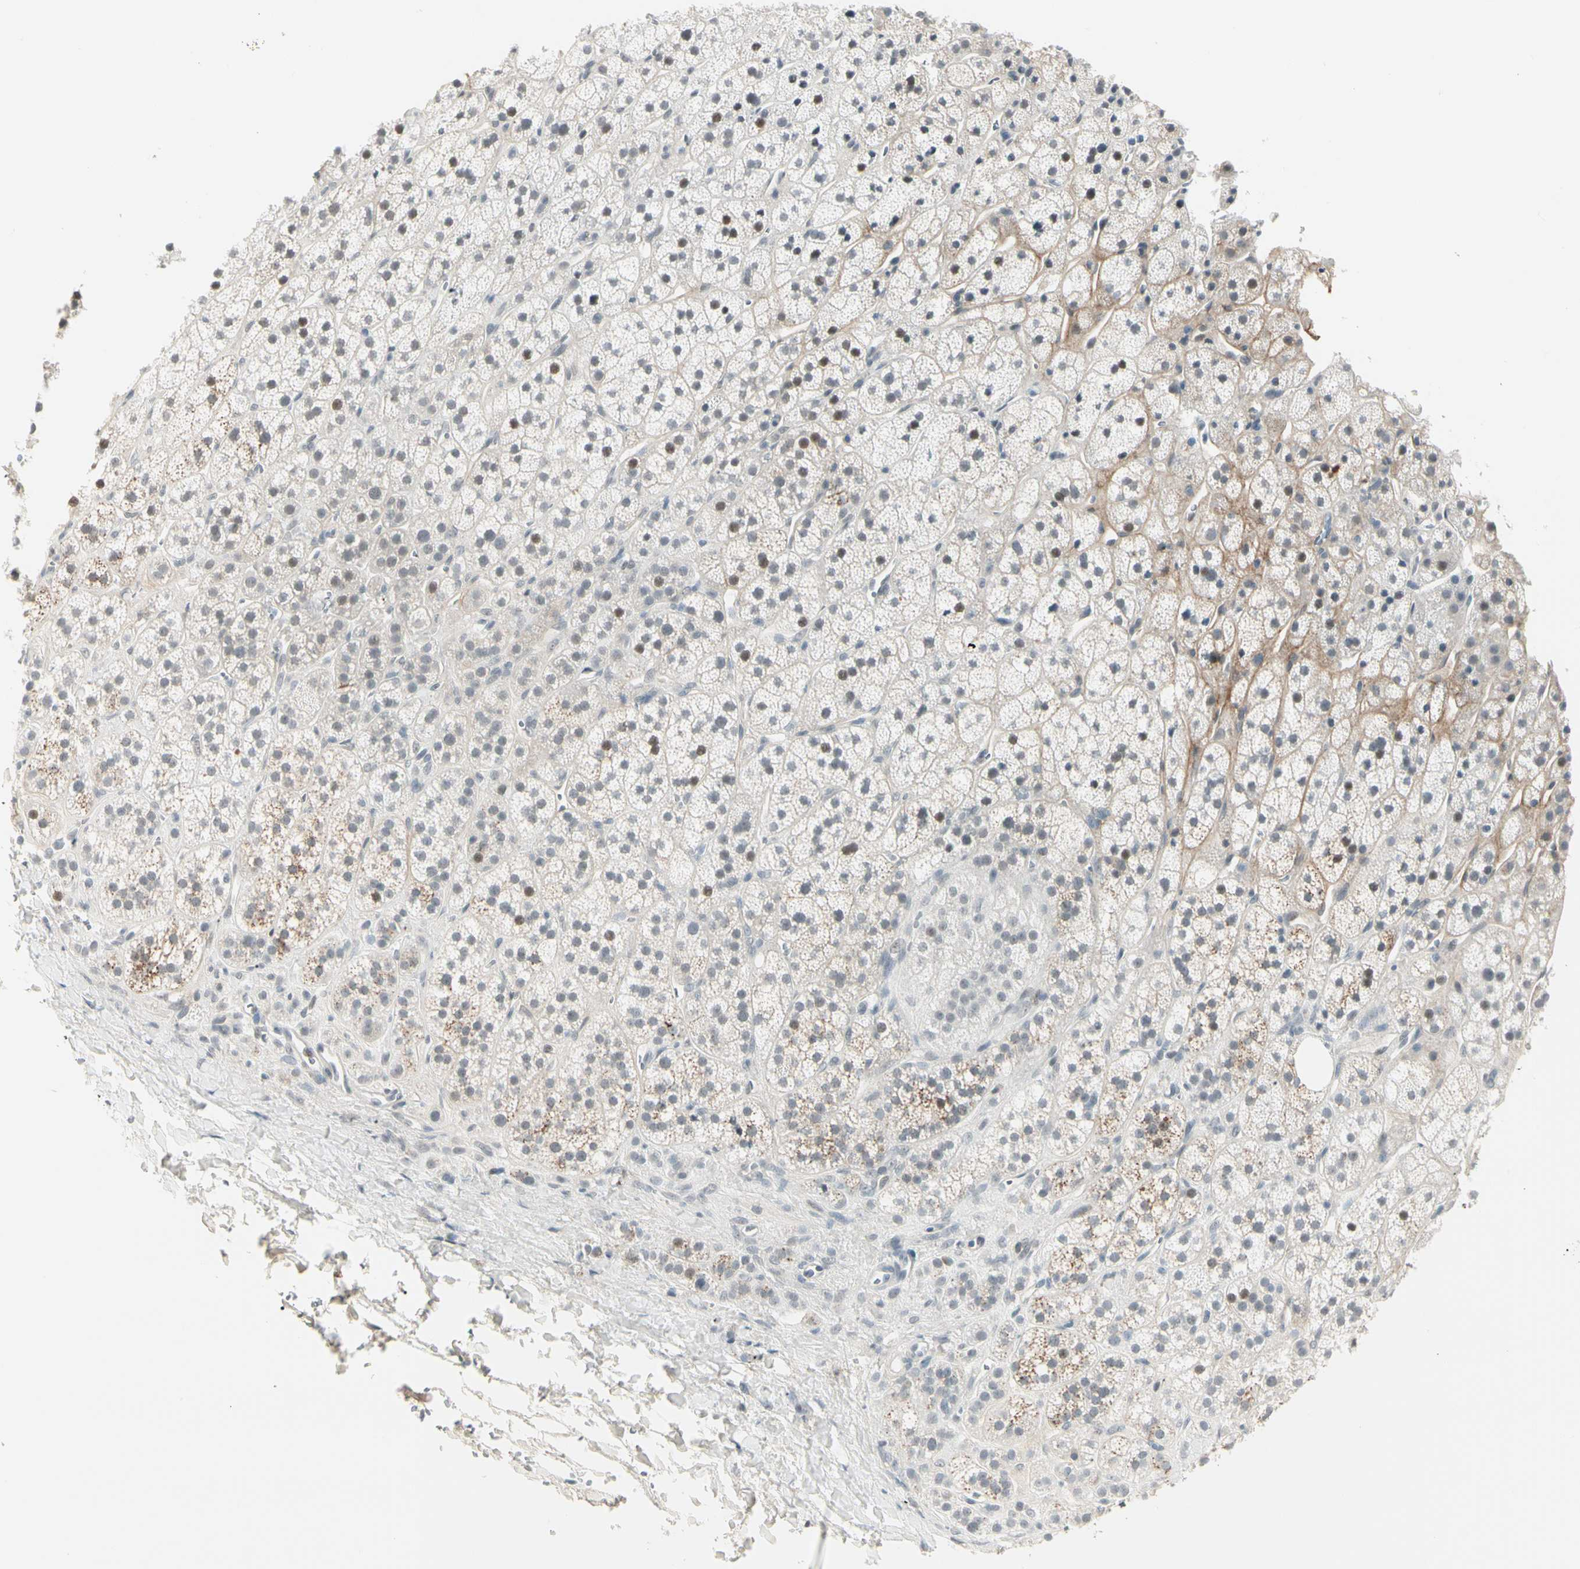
{"staining": {"intensity": "moderate", "quantity": "<25%", "location": "nuclear"}, "tissue": "adrenal gland", "cell_type": "Glandular cells", "image_type": "normal", "snomed": [{"axis": "morphology", "description": "Normal tissue, NOS"}, {"axis": "topography", "description": "Adrenal gland"}], "caption": "This is a micrograph of immunohistochemistry staining of benign adrenal gland, which shows moderate positivity in the nuclear of glandular cells.", "gene": "ASPN", "patient": {"sex": "male", "age": 56}}